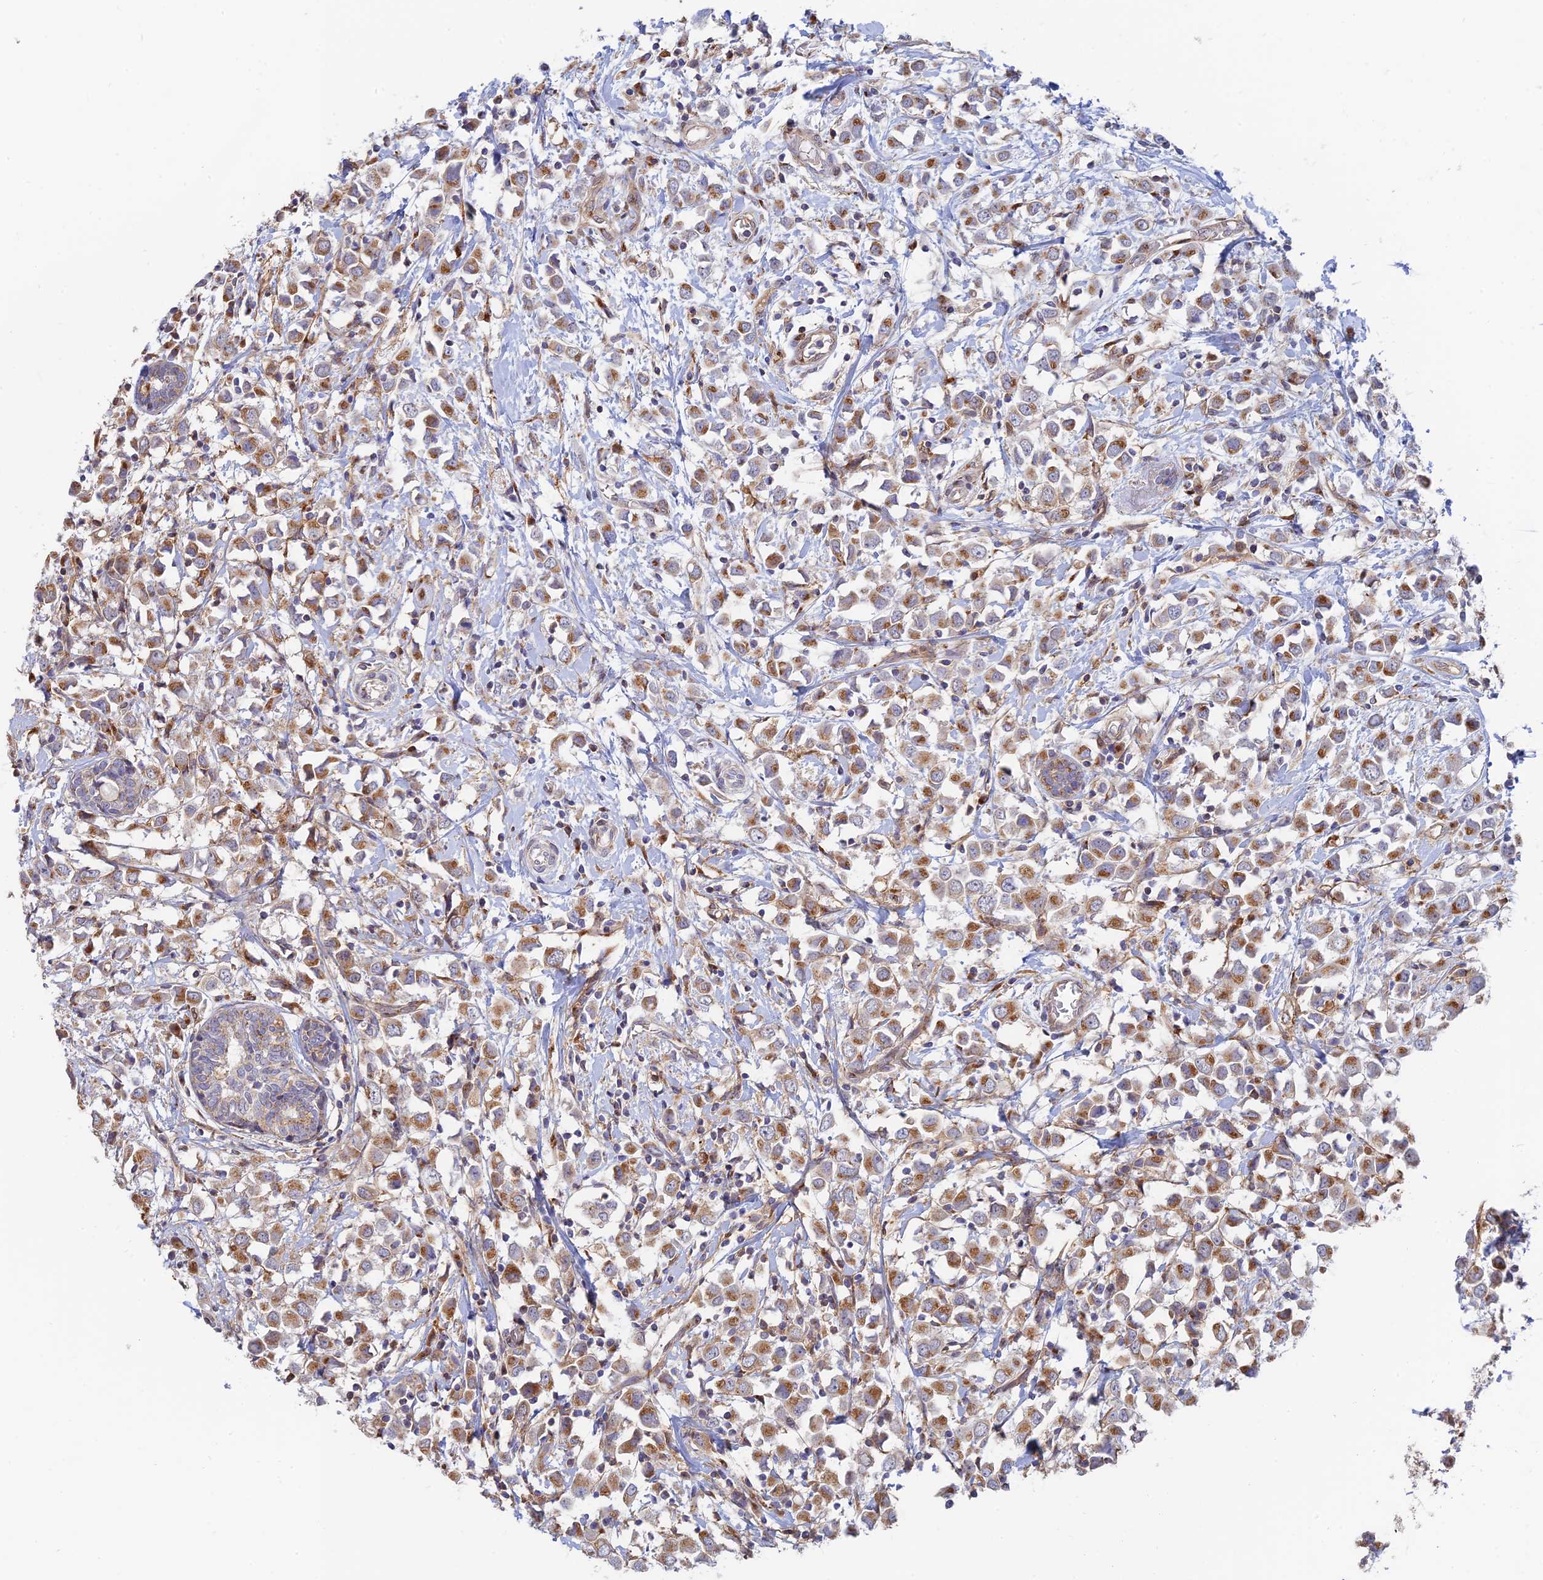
{"staining": {"intensity": "moderate", "quantity": ">75%", "location": "cytoplasmic/membranous"}, "tissue": "breast cancer", "cell_type": "Tumor cells", "image_type": "cancer", "snomed": [{"axis": "morphology", "description": "Duct carcinoma"}, {"axis": "topography", "description": "Breast"}], "caption": "IHC of human invasive ductal carcinoma (breast) reveals medium levels of moderate cytoplasmic/membranous staining in about >75% of tumor cells.", "gene": "HS2ST1", "patient": {"sex": "female", "age": 61}}